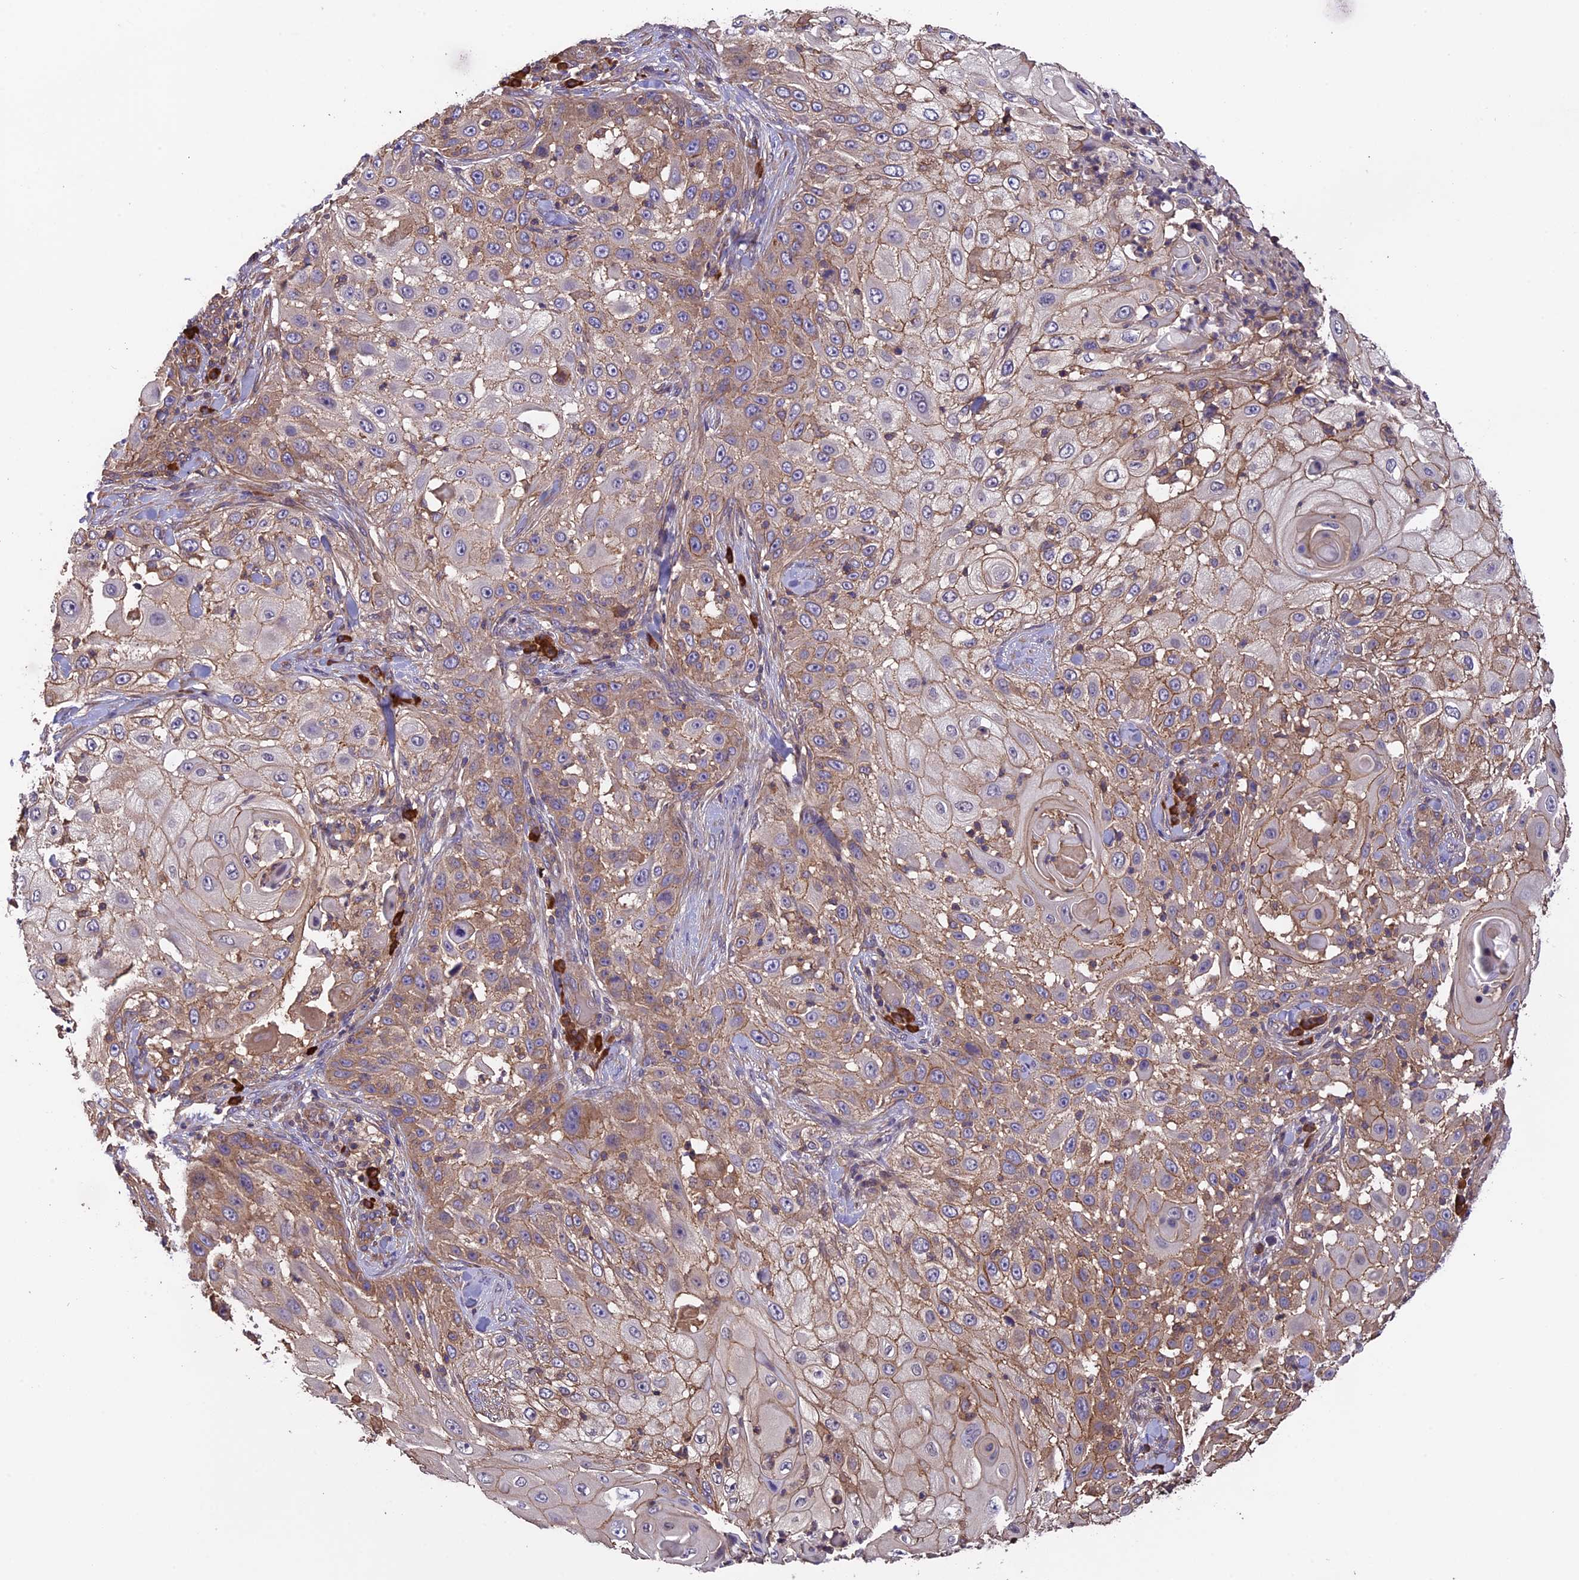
{"staining": {"intensity": "weak", "quantity": "25%-75%", "location": "cytoplasmic/membranous"}, "tissue": "skin cancer", "cell_type": "Tumor cells", "image_type": "cancer", "snomed": [{"axis": "morphology", "description": "Squamous cell carcinoma, NOS"}, {"axis": "topography", "description": "Skin"}], "caption": "Approximately 25%-75% of tumor cells in human squamous cell carcinoma (skin) exhibit weak cytoplasmic/membranous protein expression as visualized by brown immunohistochemical staining.", "gene": "GAS8", "patient": {"sex": "female", "age": 44}}